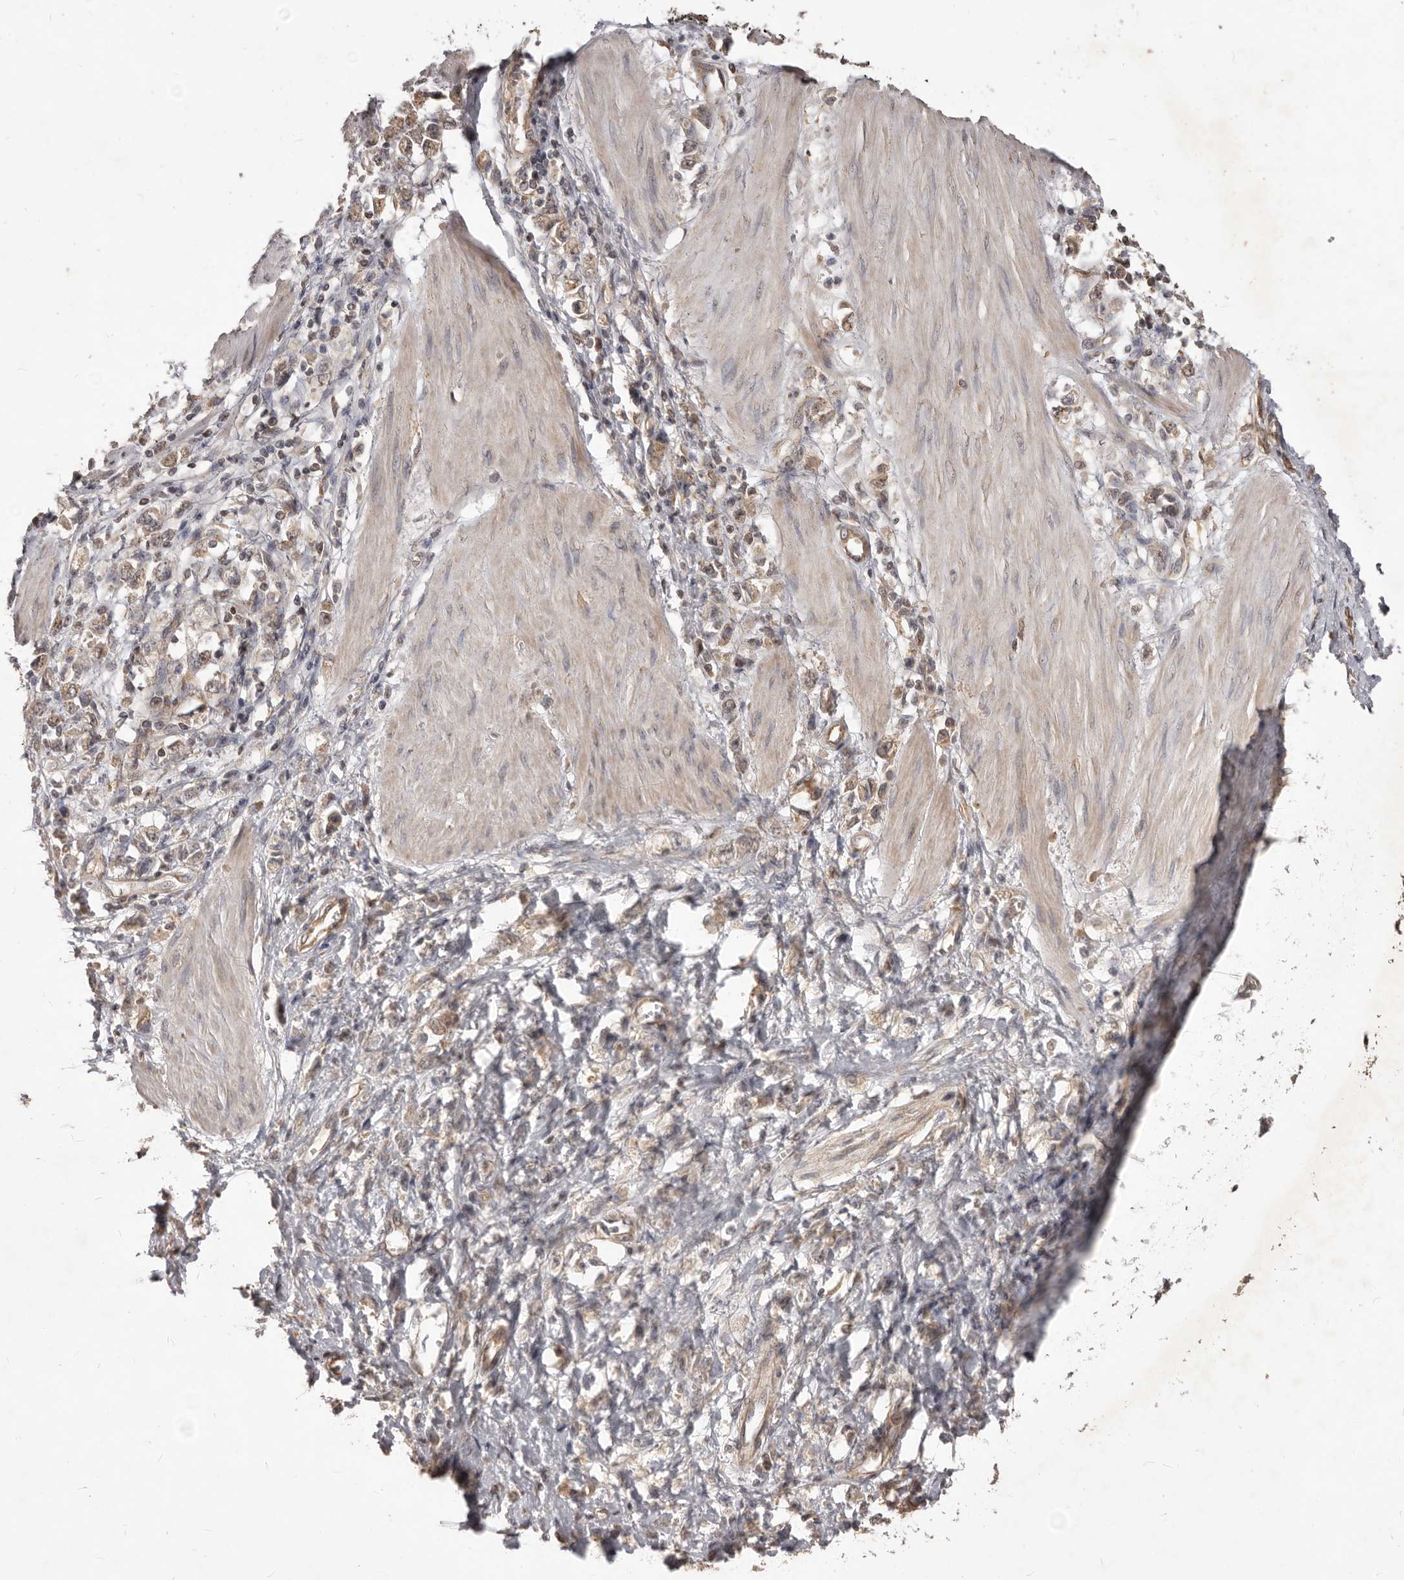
{"staining": {"intensity": "weak", "quantity": ">75%", "location": "cytoplasmic/membranous"}, "tissue": "stomach cancer", "cell_type": "Tumor cells", "image_type": "cancer", "snomed": [{"axis": "morphology", "description": "Adenocarcinoma, NOS"}, {"axis": "topography", "description": "Stomach"}], "caption": "Human stomach adenocarcinoma stained for a protein (brown) shows weak cytoplasmic/membranous positive expression in about >75% of tumor cells.", "gene": "MTO1", "patient": {"sex": "female", "age": 76}}